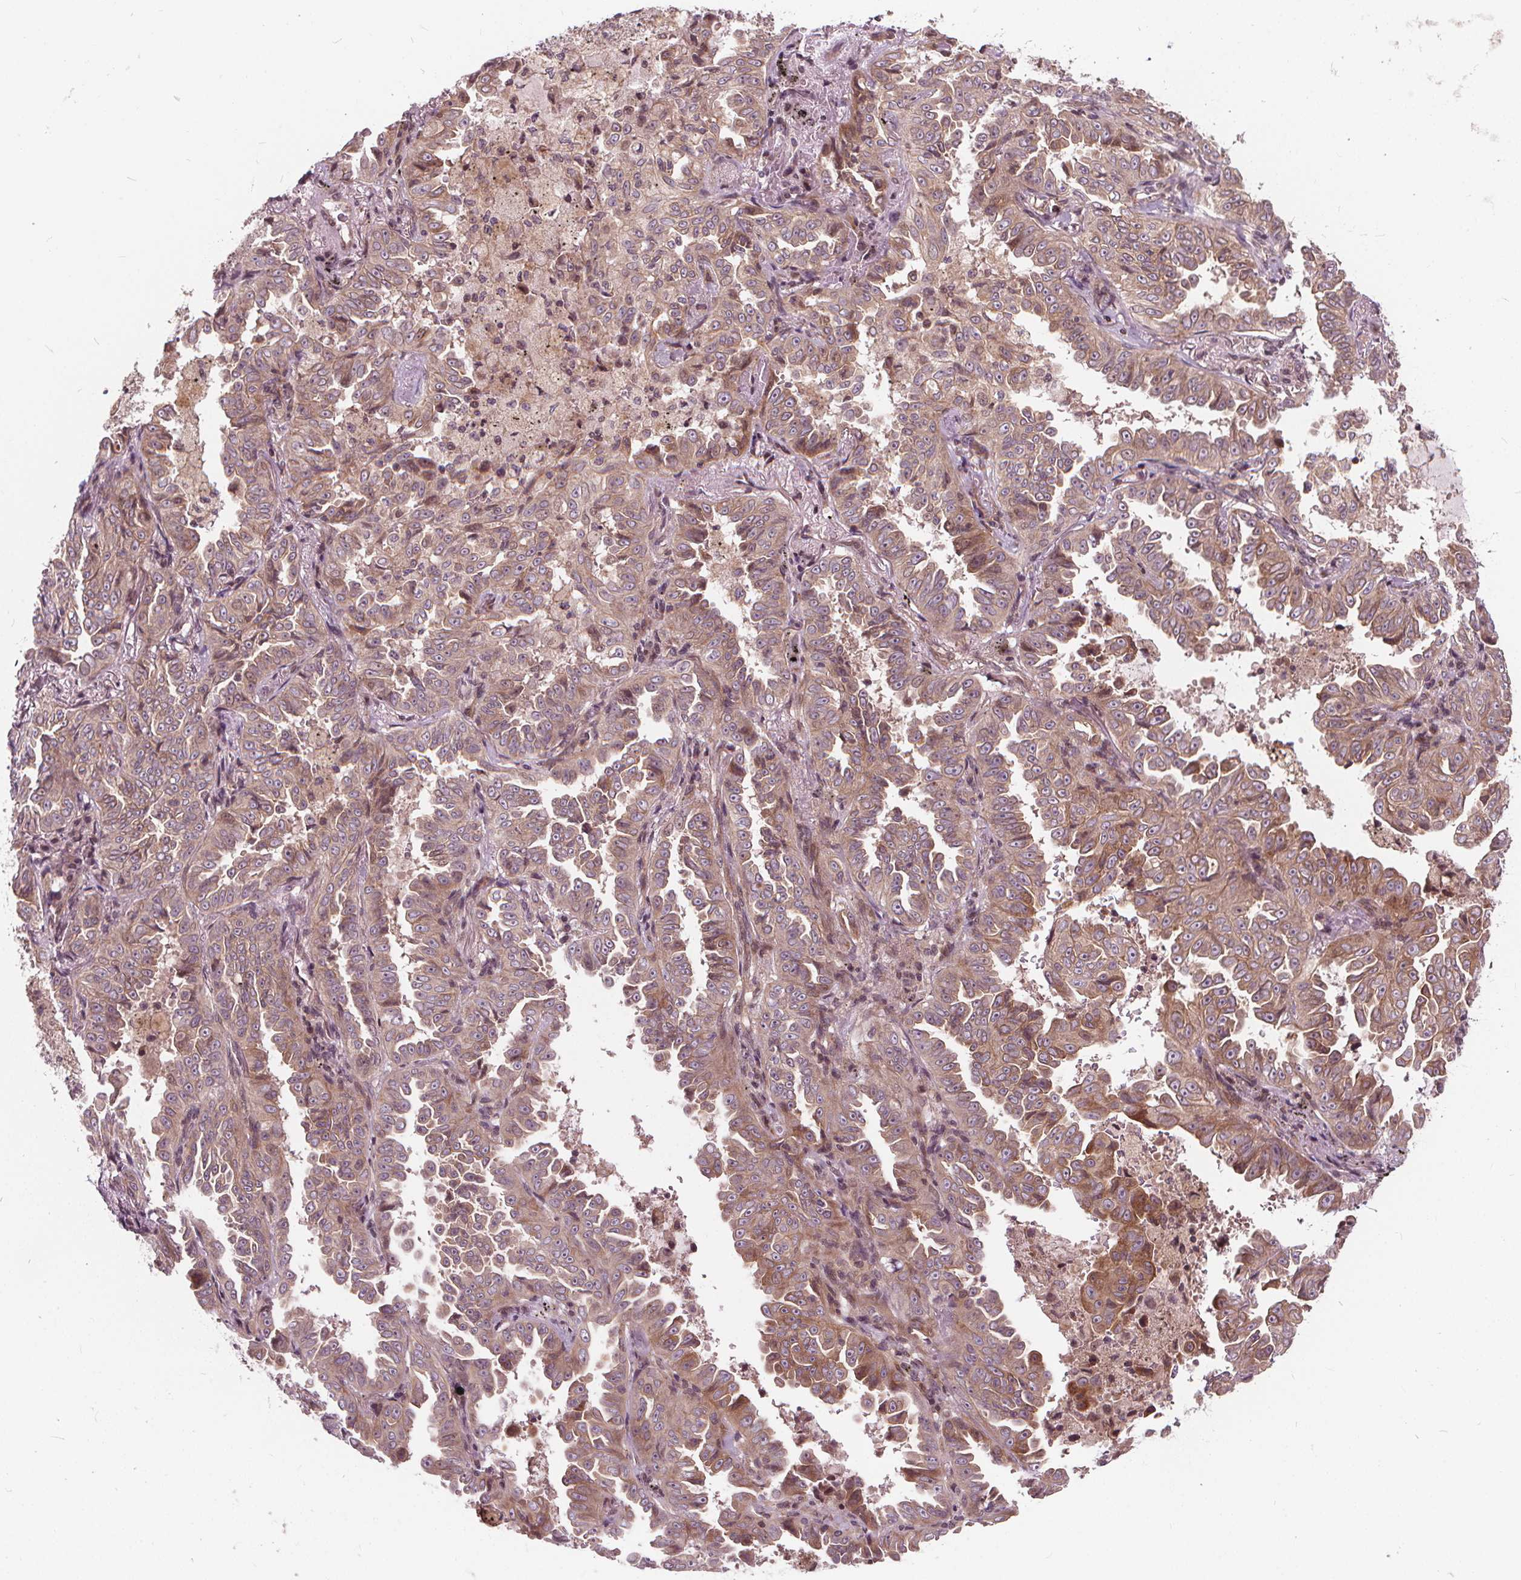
{"staining": {"intensity": "moderate", "quantity": "25%-75%", "location": "cytoplasmic/membranous"}, "tissue": "lung cancer", "cell_type": "Tumor cells", "image_type": "cancer", "snomed": [{"axis": "morphology", "description": "Adenocarcinoma, NOS"}, {"axis": "topography", "description": "Lung"}], "caption": "Lung cancer stained with immunohistochemistry reveals moderate cytoplasmic/membranous positivity in approximately 25%-75% of tumor cells.", "gene": "INPP5E", "patient": {"sex": "female", "age": 52}}